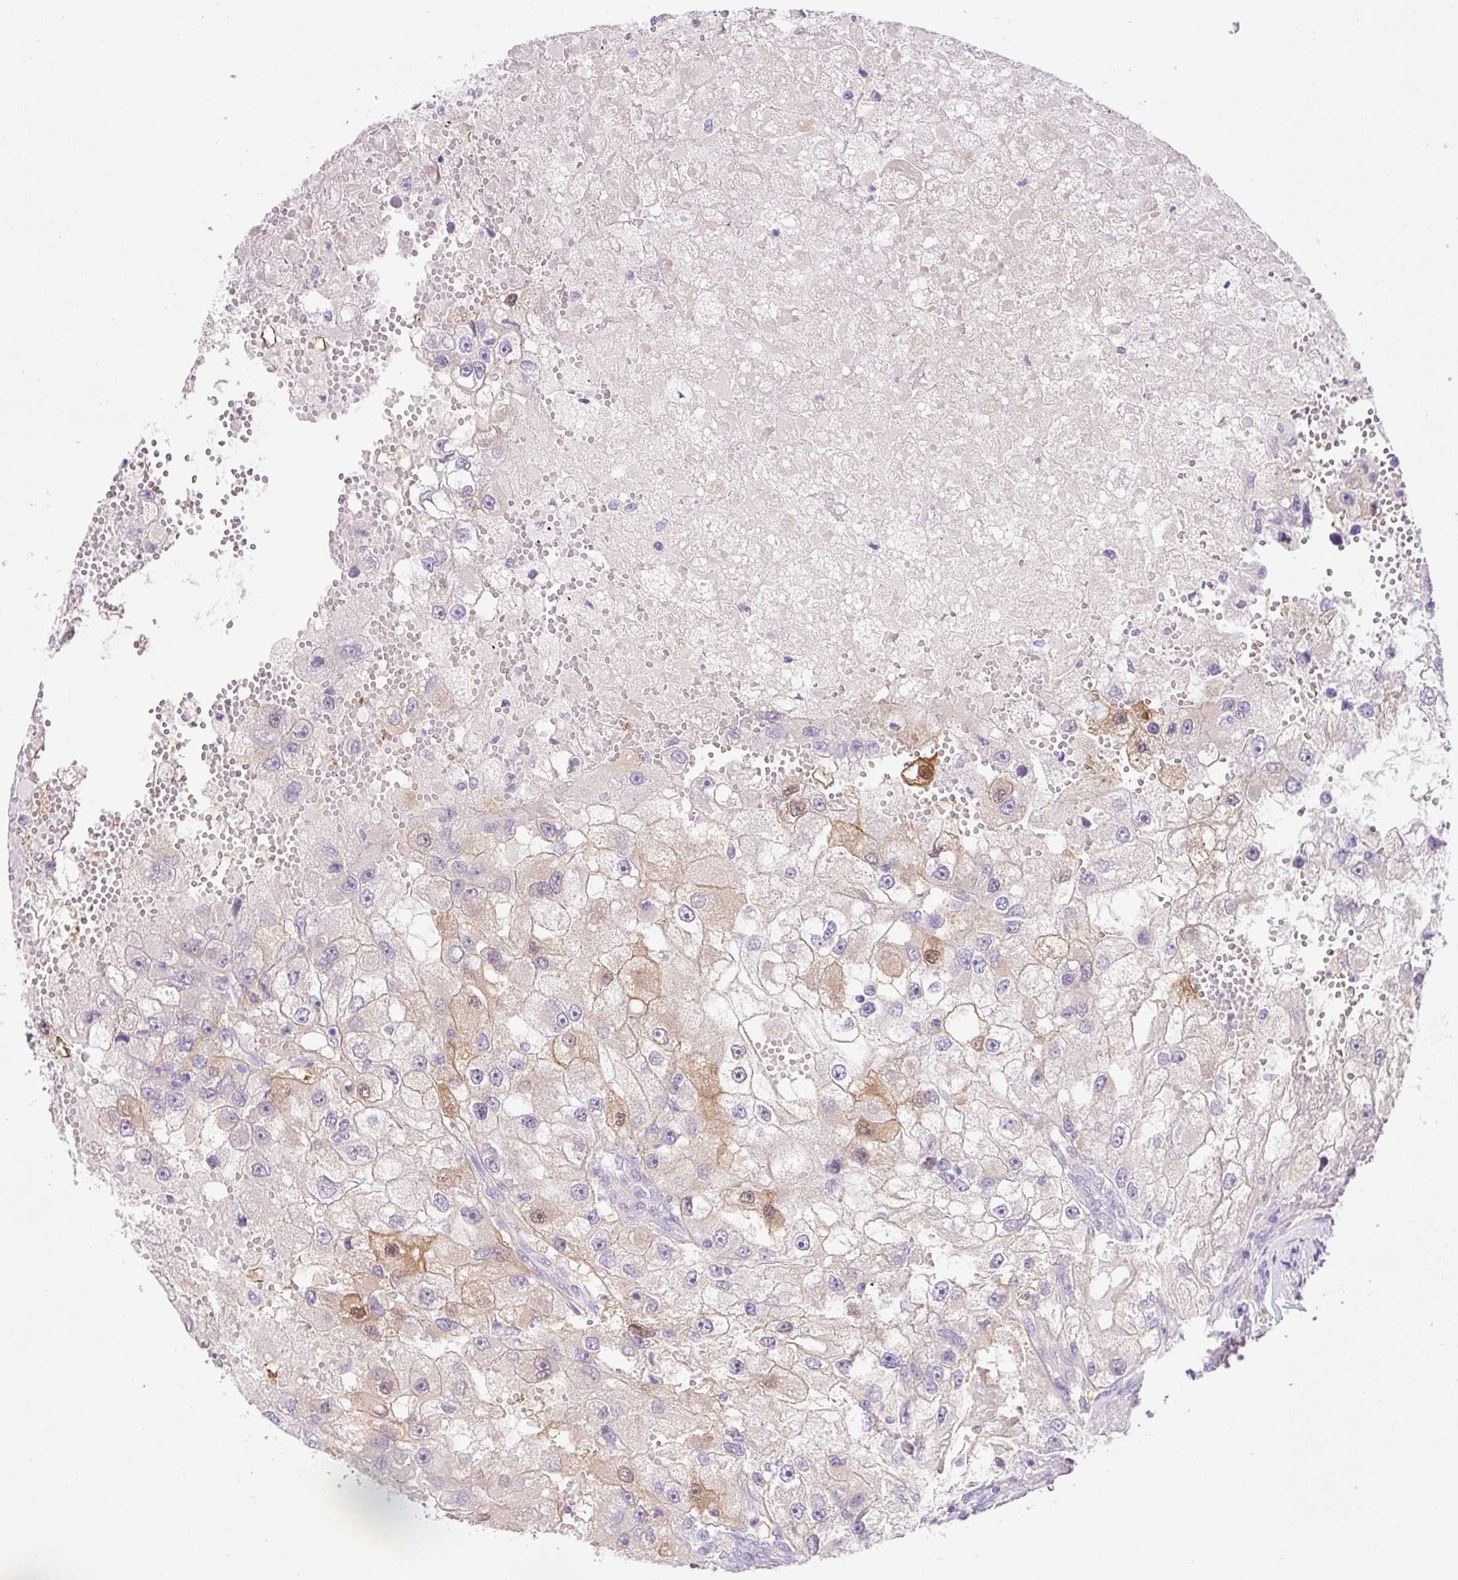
{"staining": {"intensity": "moderate", "quantity": "<25%", "location": "cytoplasmic/membranous"}, "tissue": "renal cancer", "cell_type": "Tumor cells", "image_type": "cancer", "snomed": [{"axis": "morphology", "description": "Adenocarcinoma, NOS"}, {"axis": "topography", "description": "Kidney"}], "caption": "Protein expression analysis of renal cancer displays moderate cytoplasmic/membranous positivity in approximately <25% of tumor cells.", "gene": "NDST3", "patient": {"sex": "male", "age": 63}}